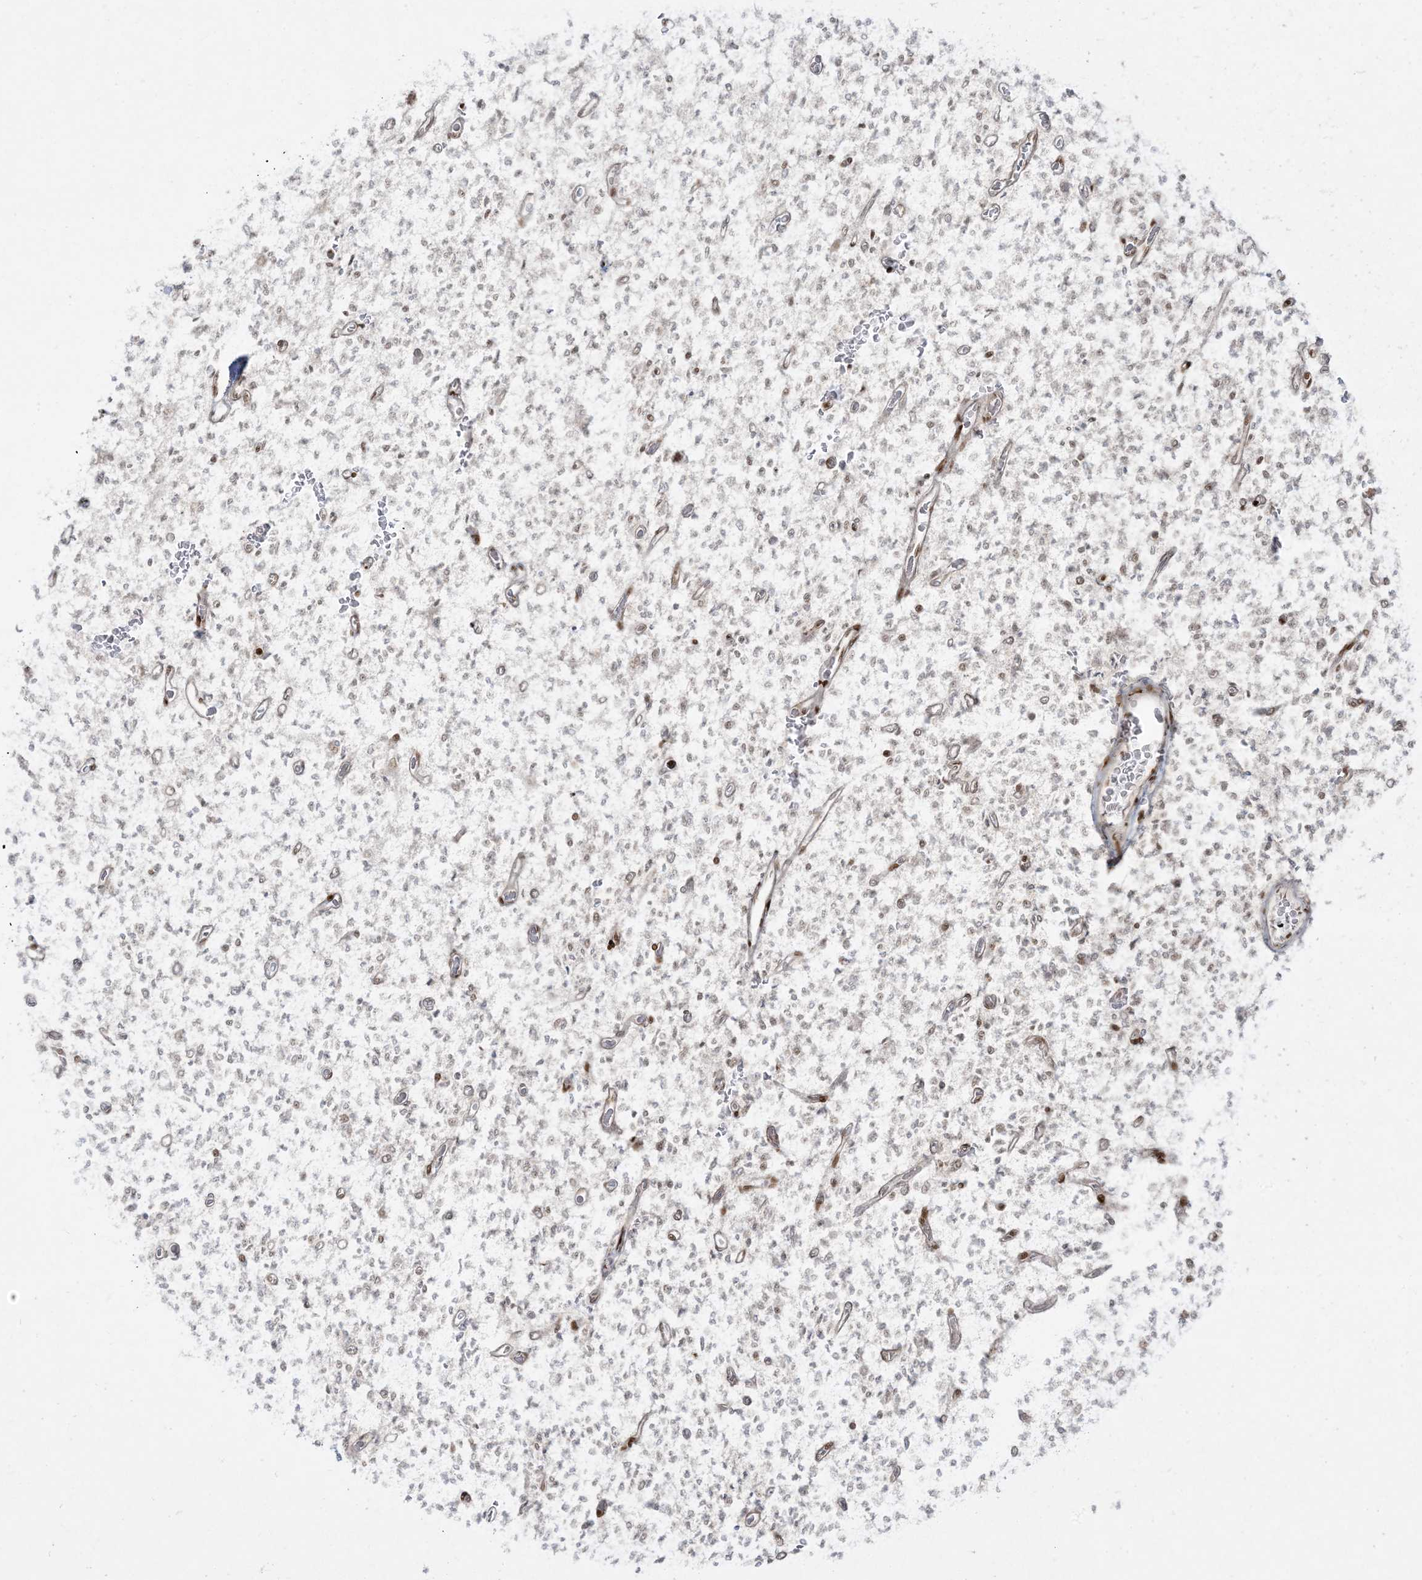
{"staining": {"intensity": "weak", "quantity": "<25%", "location": "nuclear"}, "tissue": "glioma", "cell_type": "Tumor cells", "image_type": "cancer", "snomed": [{"axis": "morphology", "description": "Glioma, malignant, High grade"}, {"axis": "topography", "description": "Brain"}], "caption": "There is no significant expression in tumor cells of glioma.", "gene": "RBM10", "patient": {"sex": "male", "age": 34}}